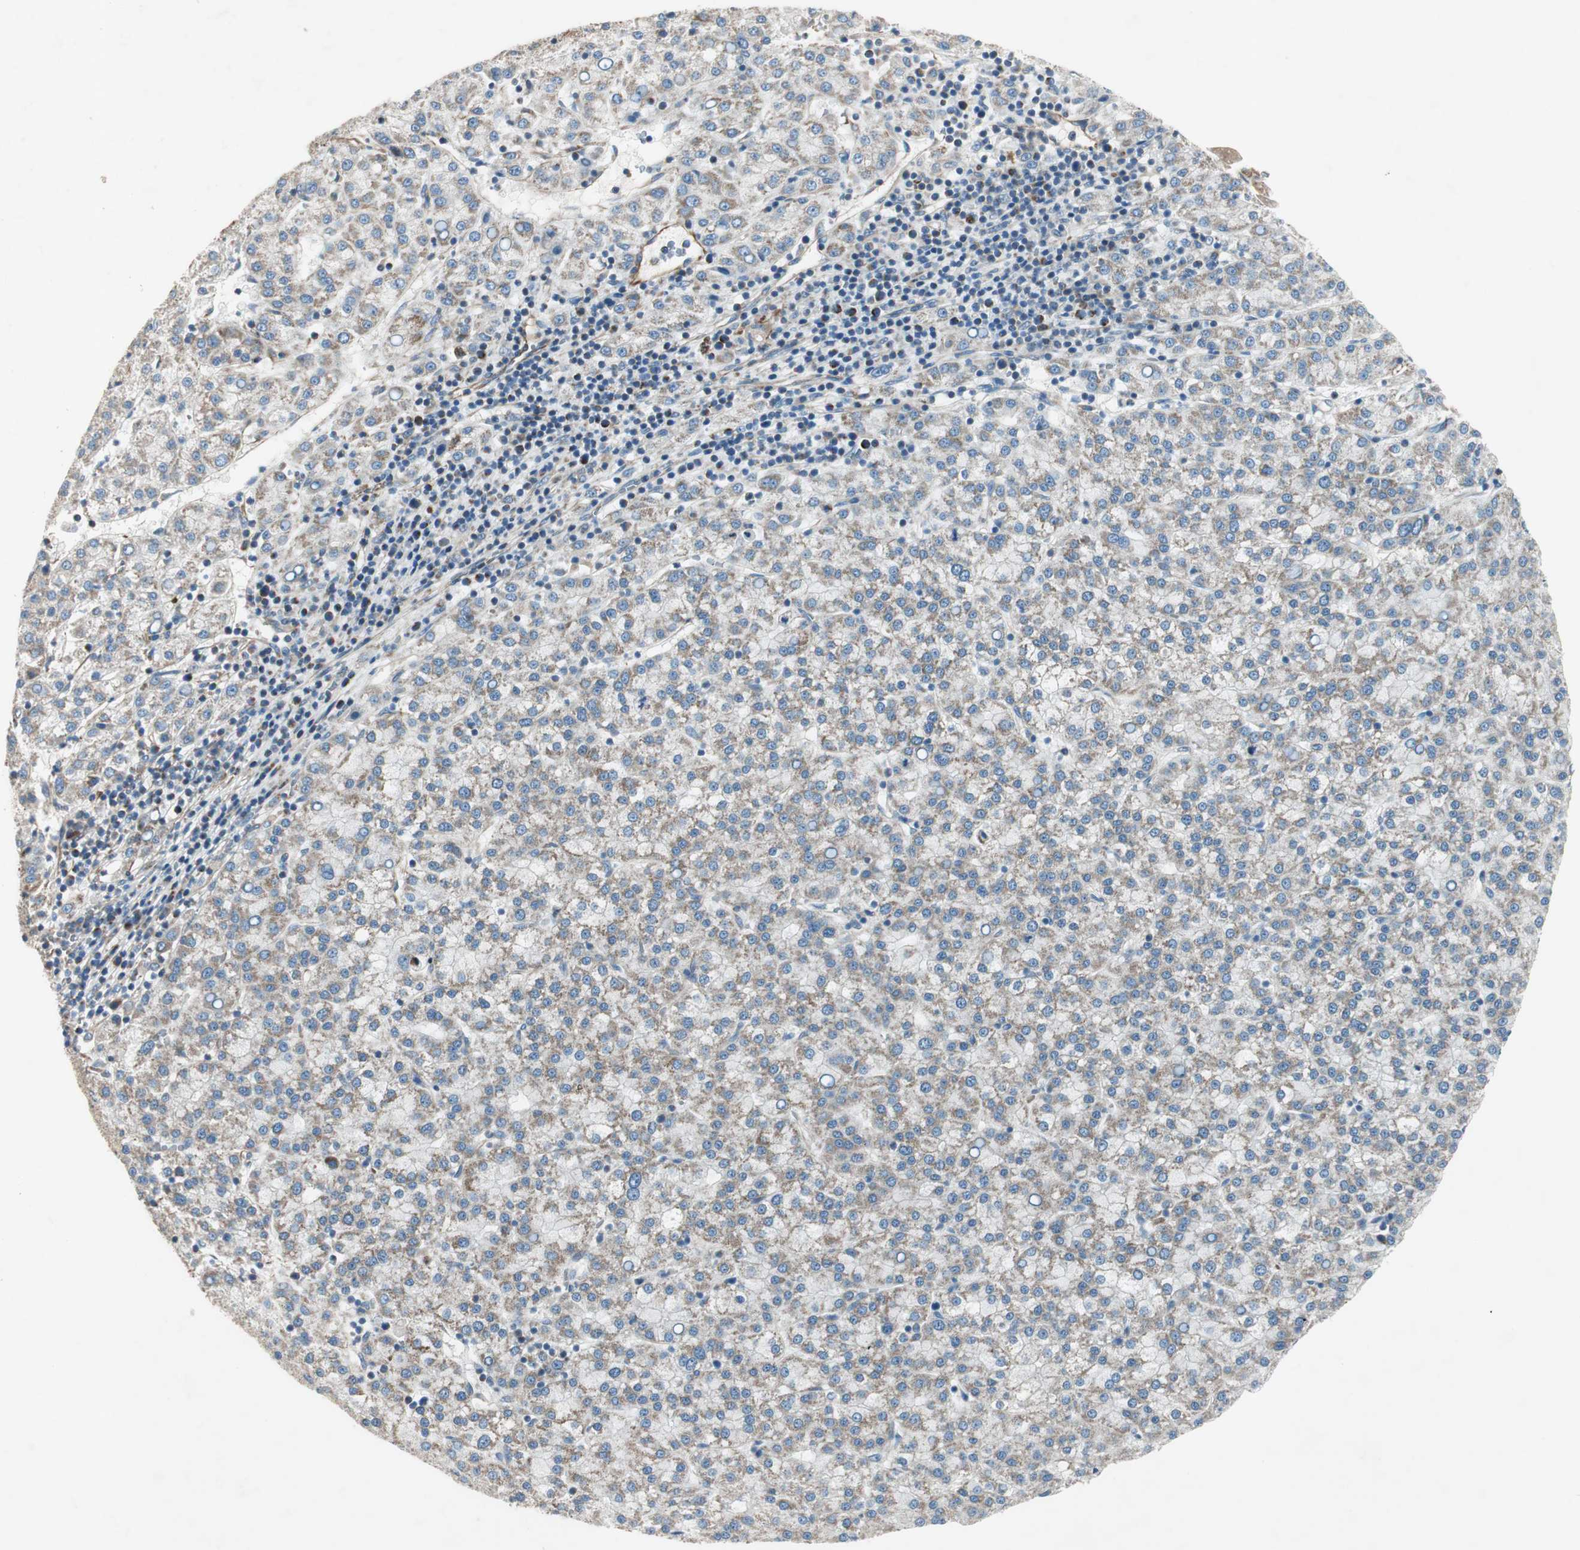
{"staining": {"intensity": "weak", "quantity": ">75%", "location": "cytoplasmic/membranous"}, "tissue": "liver cancer", "cell_type": "Tumor cells", "image_type": "cancer", "snomed": [{"axis": "morphology", "description": "Carcinoma, Hepatocellular, NOS"}, {"axis": "topography", "description": "Liver"}], "caption": "Tumor cells demonstrate low levels of weak cytoplasmic/membranous positivity in approximately >75% of cells in hepatocellular carcinoma (liver).", "gene": "SRCIN1", "patient": {"sex": "female", "age": 58}}